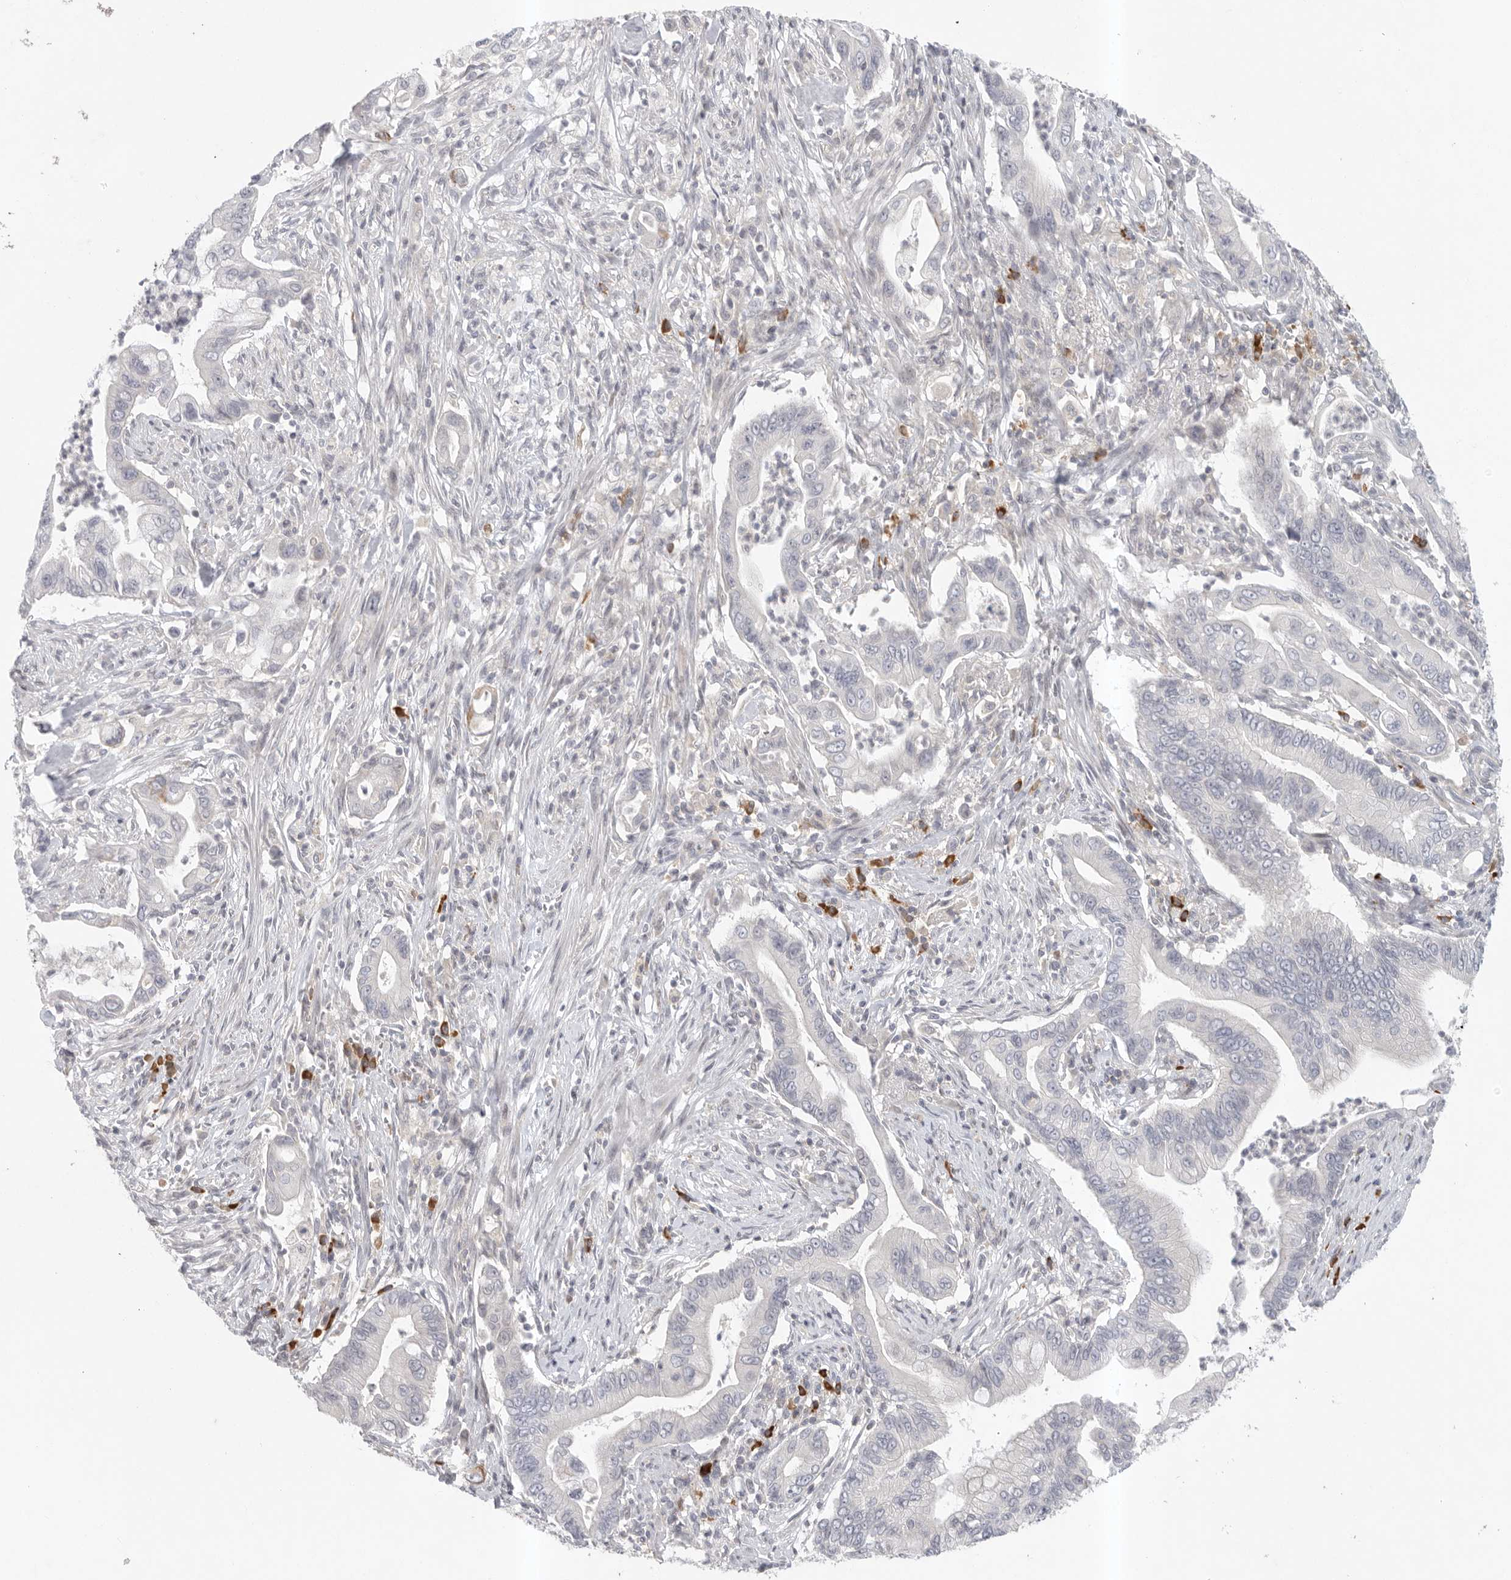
{"staining": {"intensity": "negative", "quantity": "none", "location": "none"}, "tissue": "pancreatic cancer", "cell_type": "Tumor cells", "image_type": "cancer", "snomed": [{"axis": "morphology", "description": "Adenocarcinoma, NOS"}, {"axis": "topography", "description": "Pancreas"}], "caption": "A histopathology image of human pancreatic adenocarcinoma is negative for staining in tumor cells.", "gene": "TMEM69", "patient": {"sex": "male", "age": 78}}